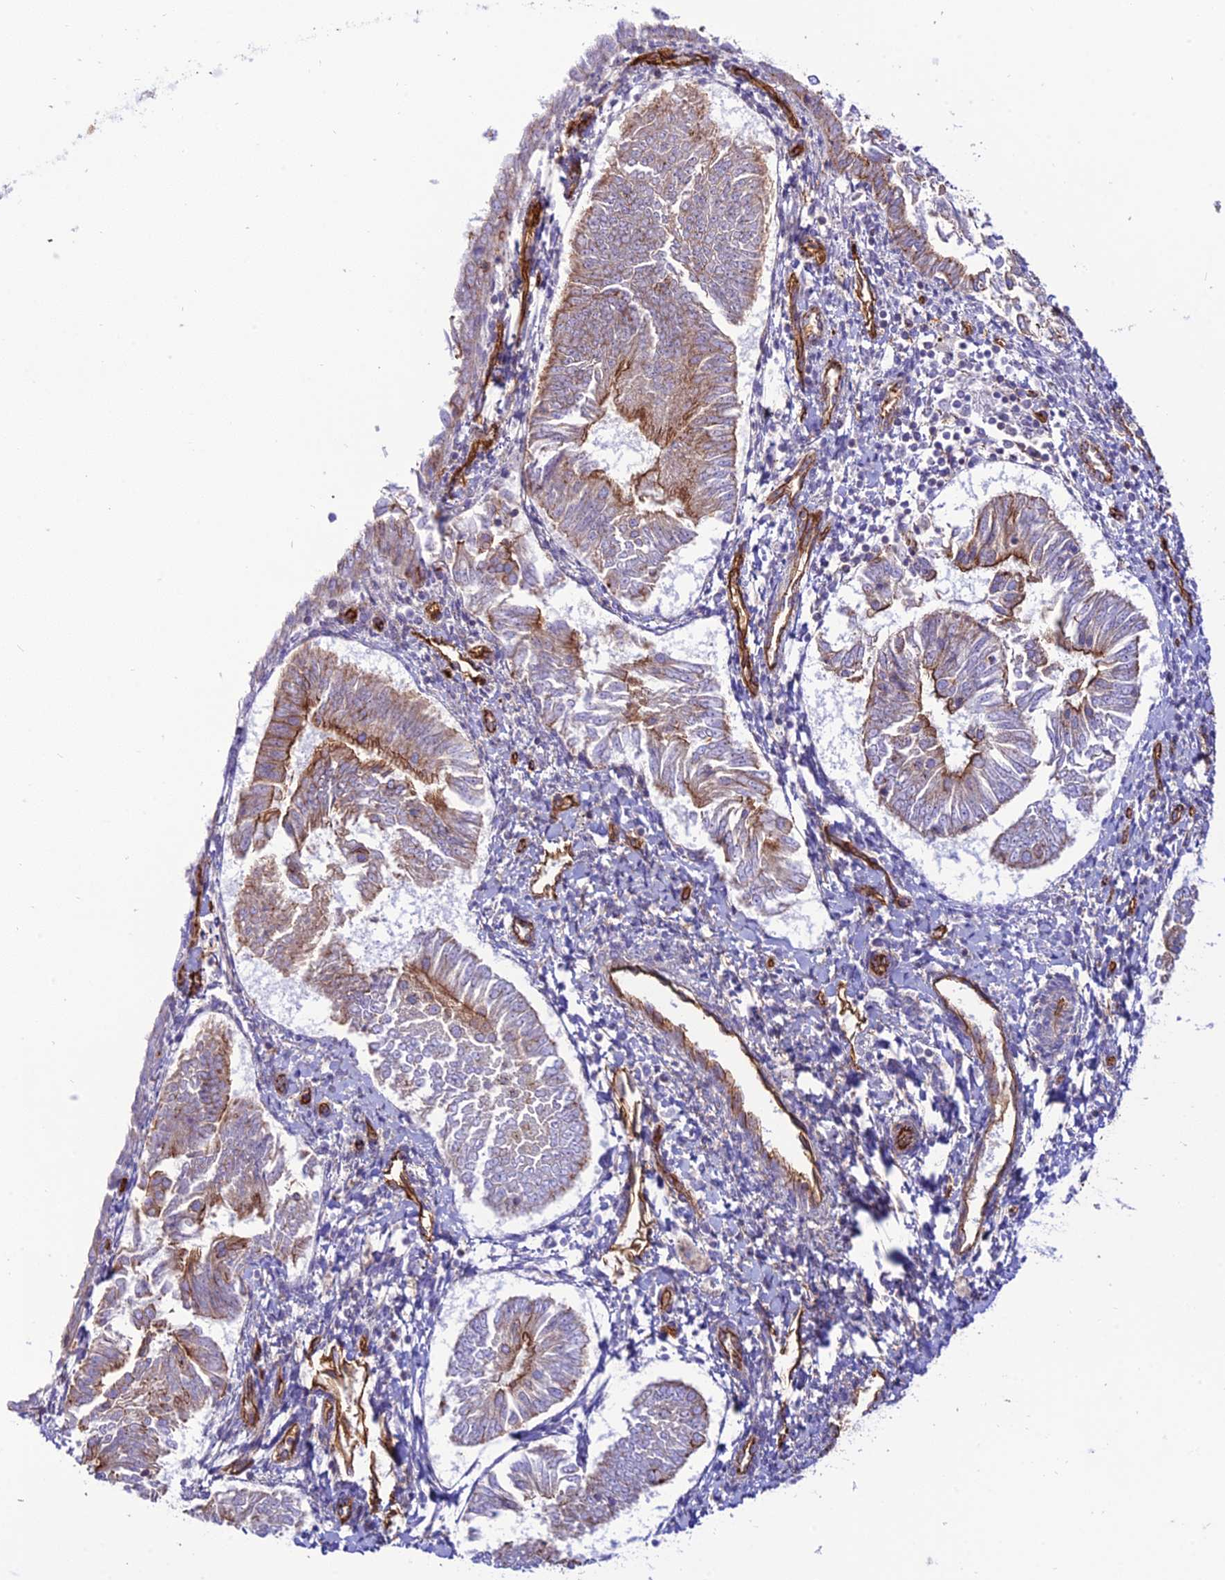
{"staining": {"intensity": "moderate", "quantity": "<25%", "location": "cytoplasmic/membranous"}, "tissue": "endometrial cancer", "cell_type": "Tumor cells", "image_type": "cancer", "snomed": [{"axis": "morphology", "description": "Adenocarcinoma, NOS"}, {"axis": "topography", "description": "Endometrium"}], "caption": "A high-resolution histopathology image shows immunohistochemistry staining of adenocarcinoma (endometrial), which demonstrates moderate cytoplasmic/membranous expression in approximately <25% of tumor cells.", "gene": "YPEL5", "patient": {"sex": "female", "age": 58}}